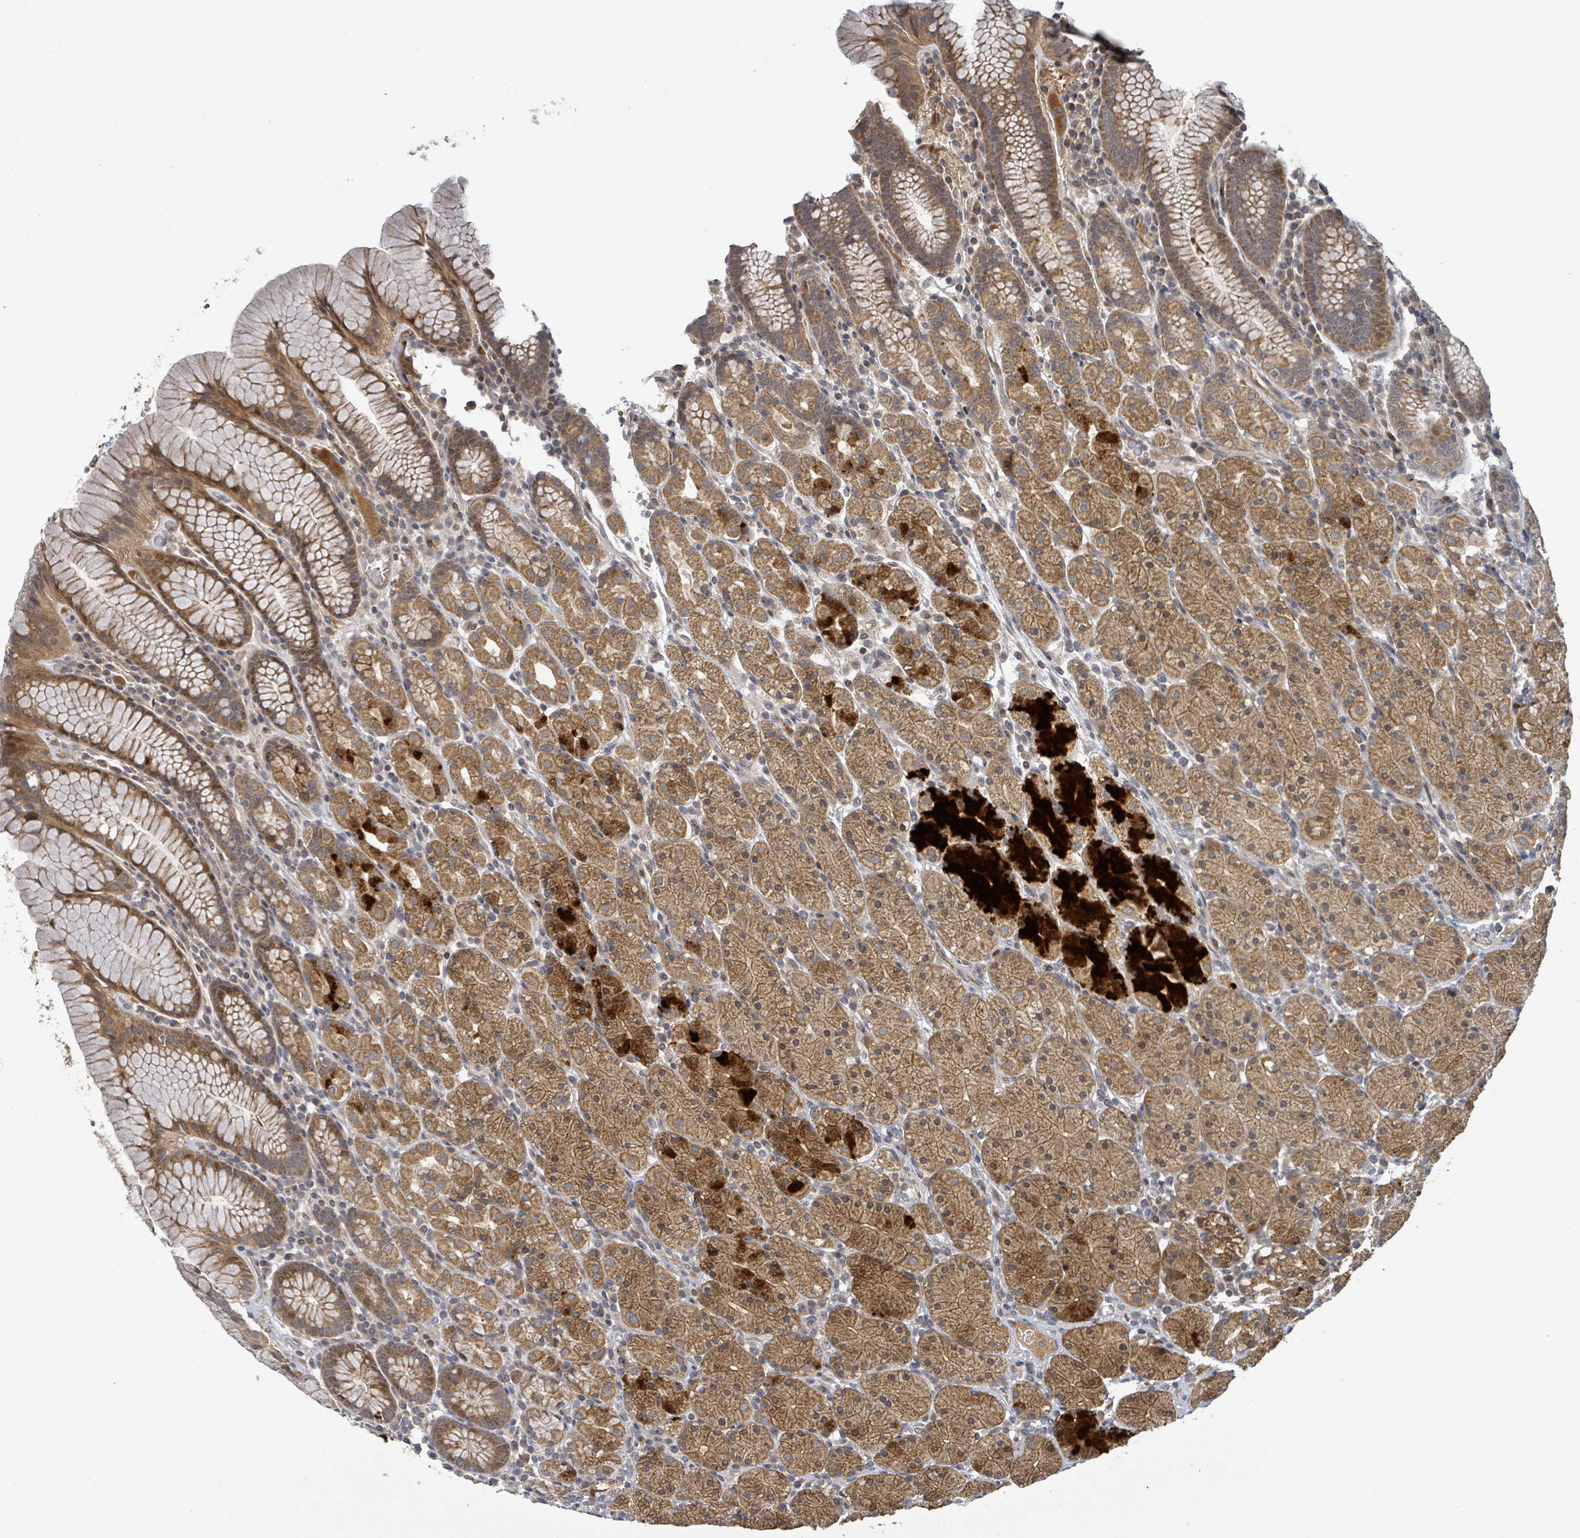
{"staining": {"intensity": "moderate", "quantity": ">75%", "location": "cytoplasmic/membranous,nuclear"}, "tissue": "stomach", "cell_type": "Glandular cells", "image_type": "normal", "snomed": [{"axis": "morphology", "description": "Normal tissue, NOS"}, {"axis": "topography", "description": "Stomach, upper"}, {"axis": "topography", "description": "Stomach"}], "caption": "Stomach was stained to show a protein in brown. There is medium levels of moderate cytoplasmic/membranous,nuclear positivity in approximately >75% of glandular cells. The staining was performed using DAB, with brown indicating positive protein expression. Nuclei are stained blue with hematoxylin.", "gene": "ITGA11", "patient": {"sex": "male", "age": 62}}